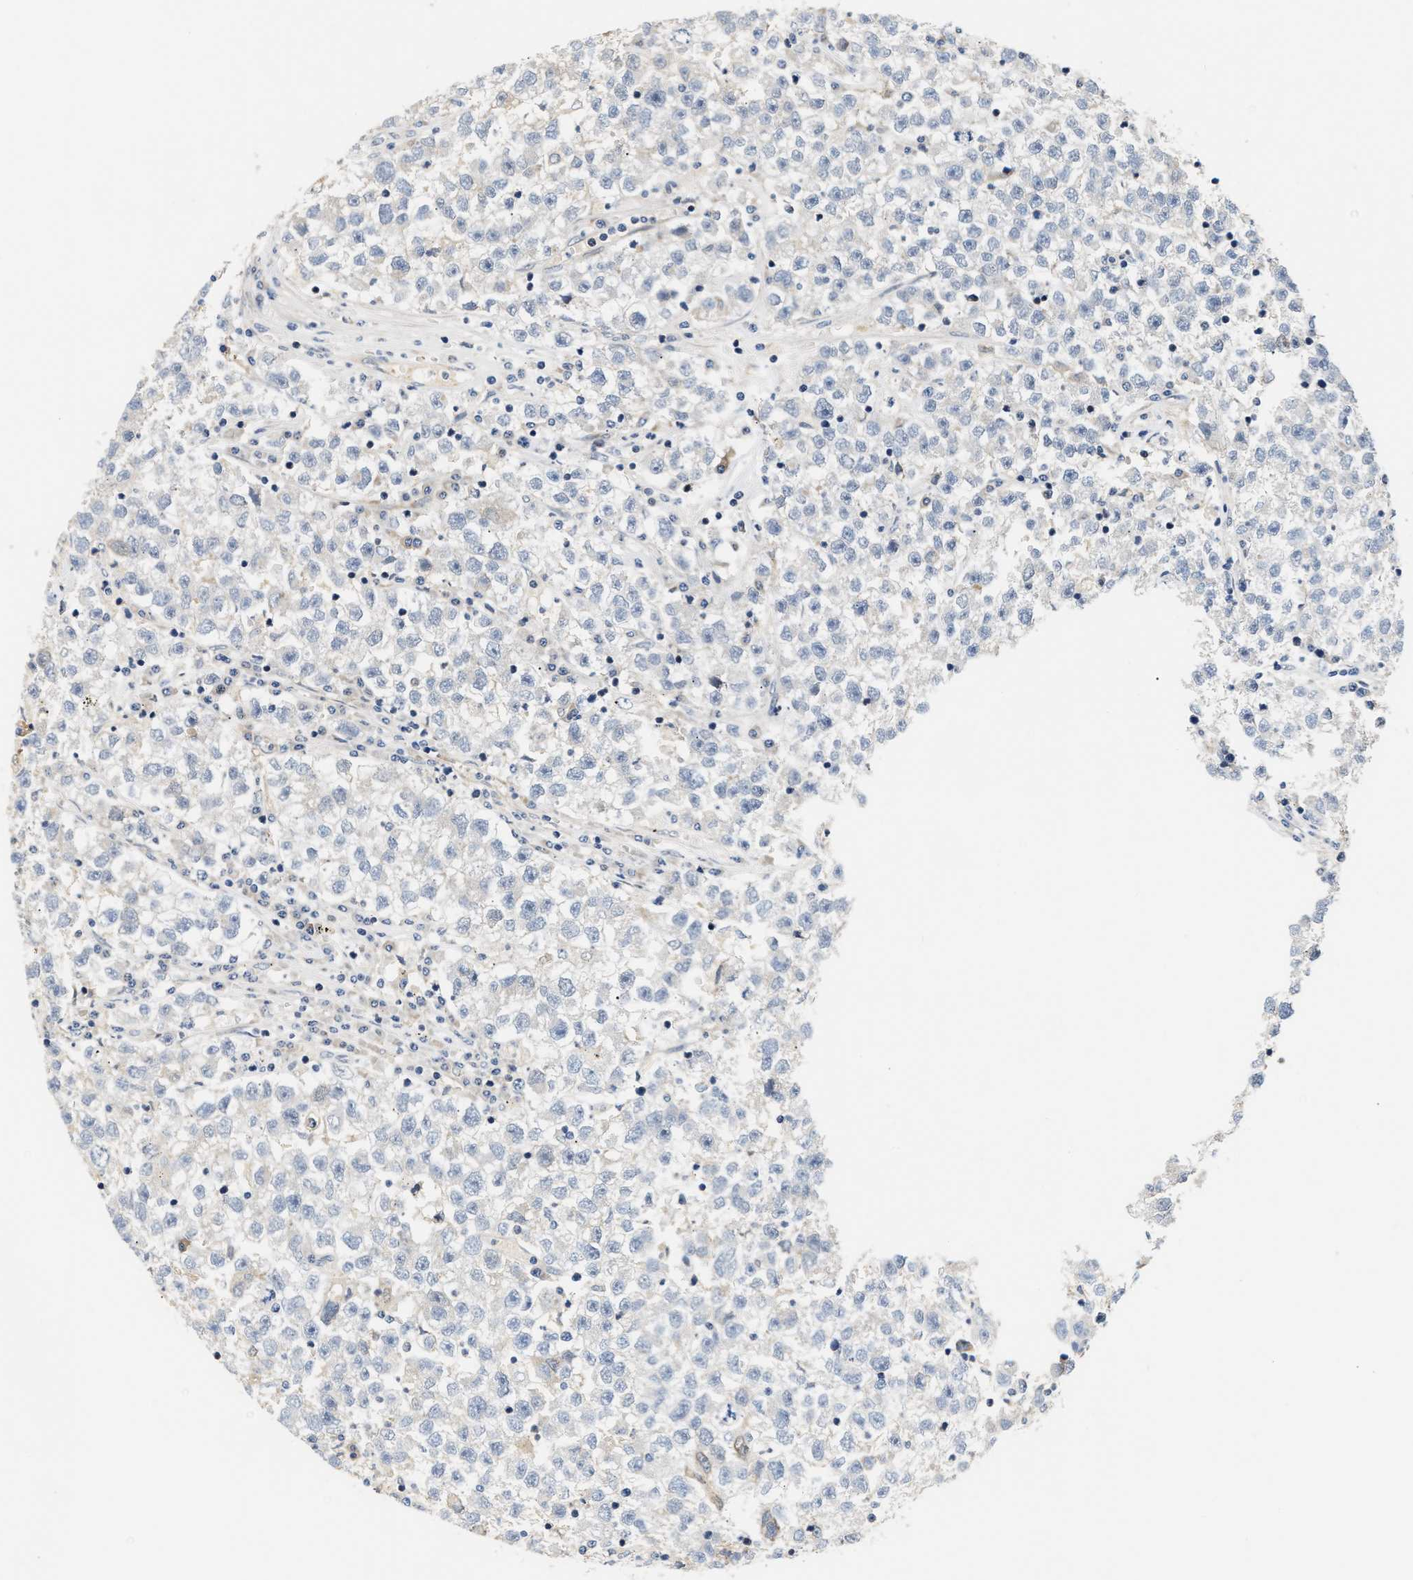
{"staining": {"intensity": "negative", "quantity": "none", "location": "none"}, "tissue": "testis cancer", "cell_type": "Tumor cells", "image_type": "cancer", "snomed": [{"axis": "morphology", "description": "Seminoma, NOS"}, {"axis": "topography", "description": "Testis"}], "caption": "An image of human testis cancer (seminoma) is negative for staining in tumor cells.", "gene": "TNIP2", "patient": {"sex": "male", "age": 22}}